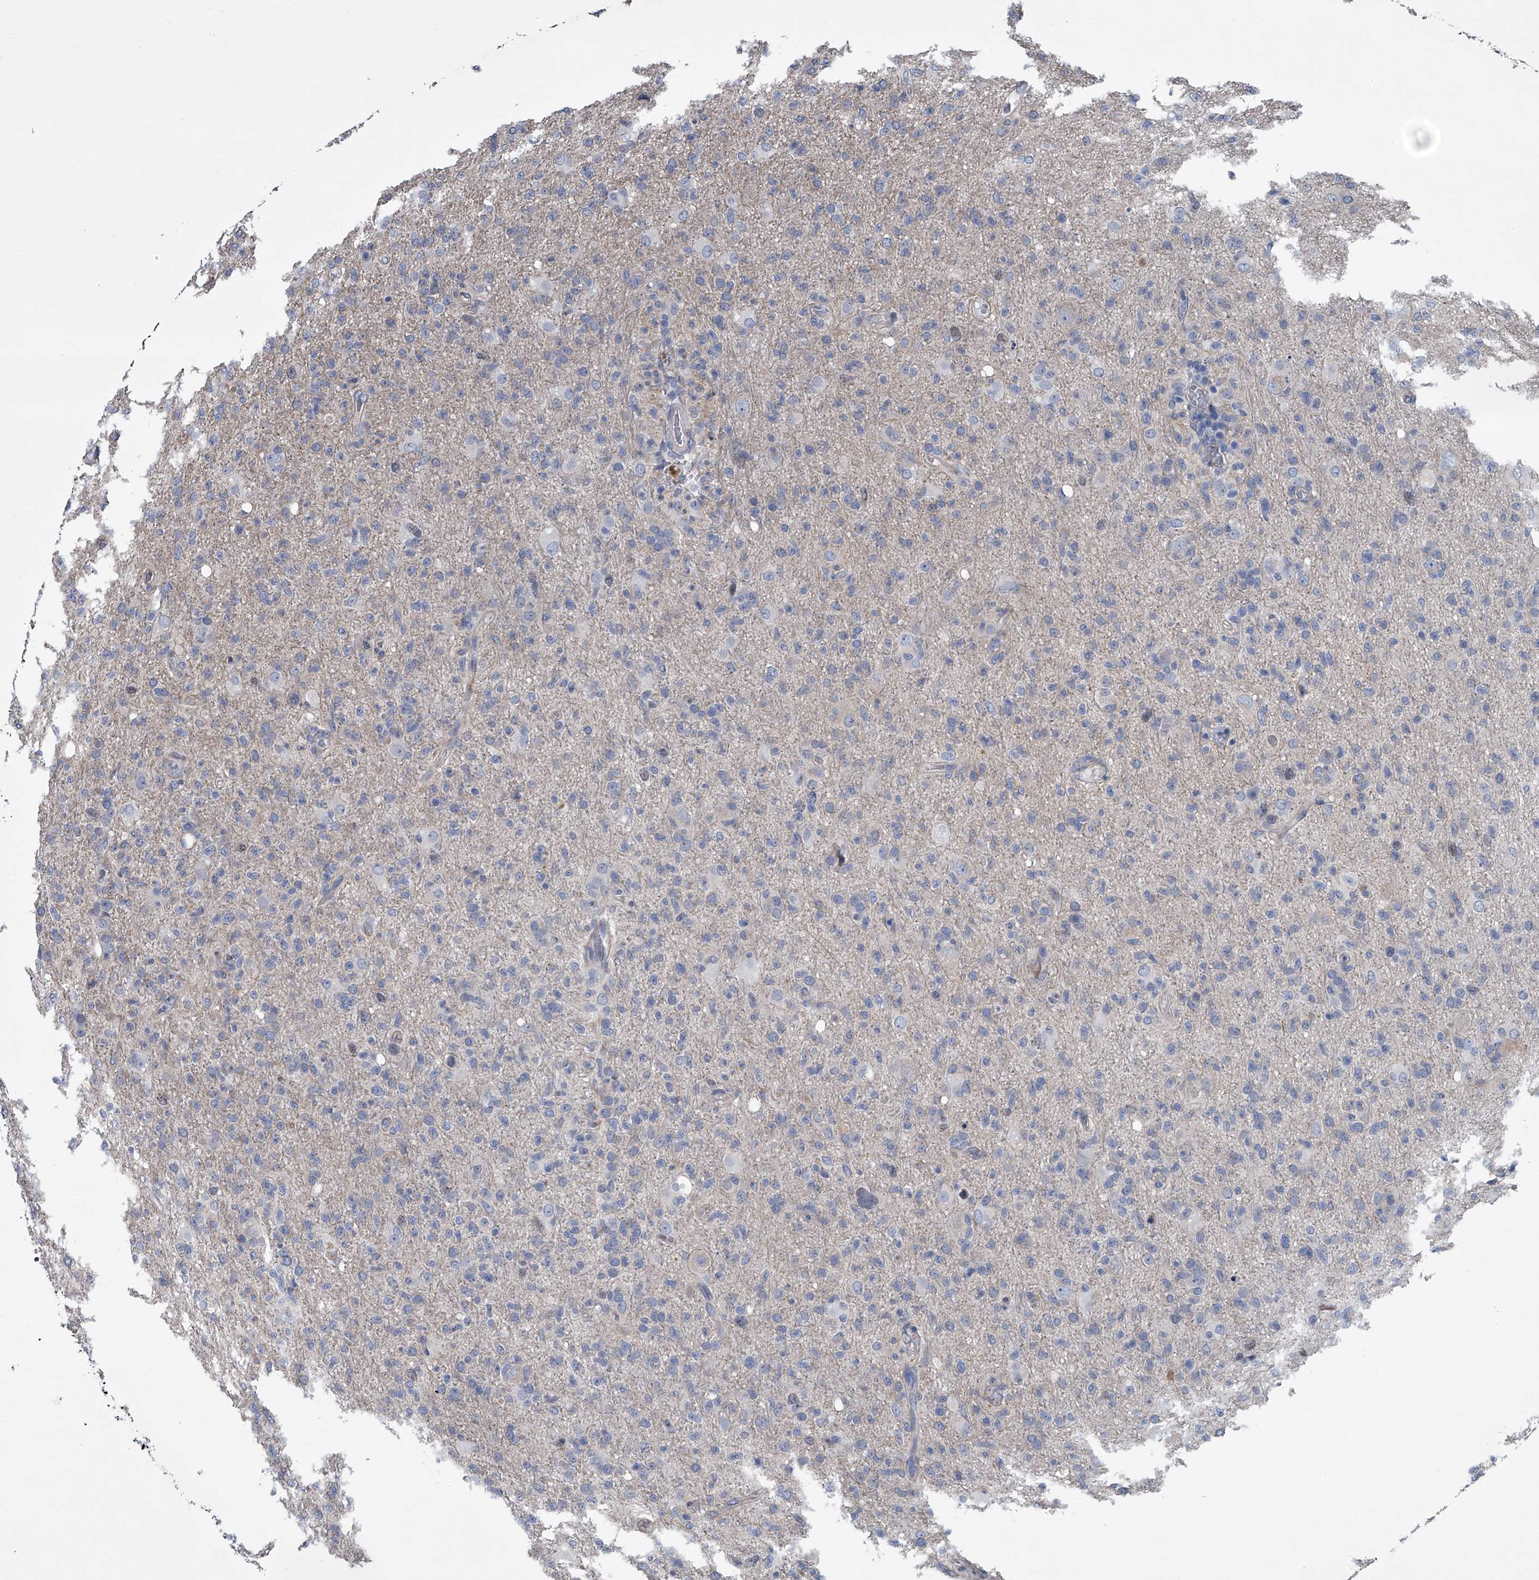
{"staining": {"intensity": "negative", "quantity": "none", "location": "none"}, "tissue": "glioma", "cell_type": "Tumor cells", "image_type": "cancer", "snomed": [{"axis": "morphology", "description": "Glioma, malignant, High grade"}, {"axis": "topography", "description": "Brain"}], "caption": "Tumor cells are negative for protein expression in human glioma.", "gene": "ABCG1", "patient": {"sex": "female", "age": 57}}